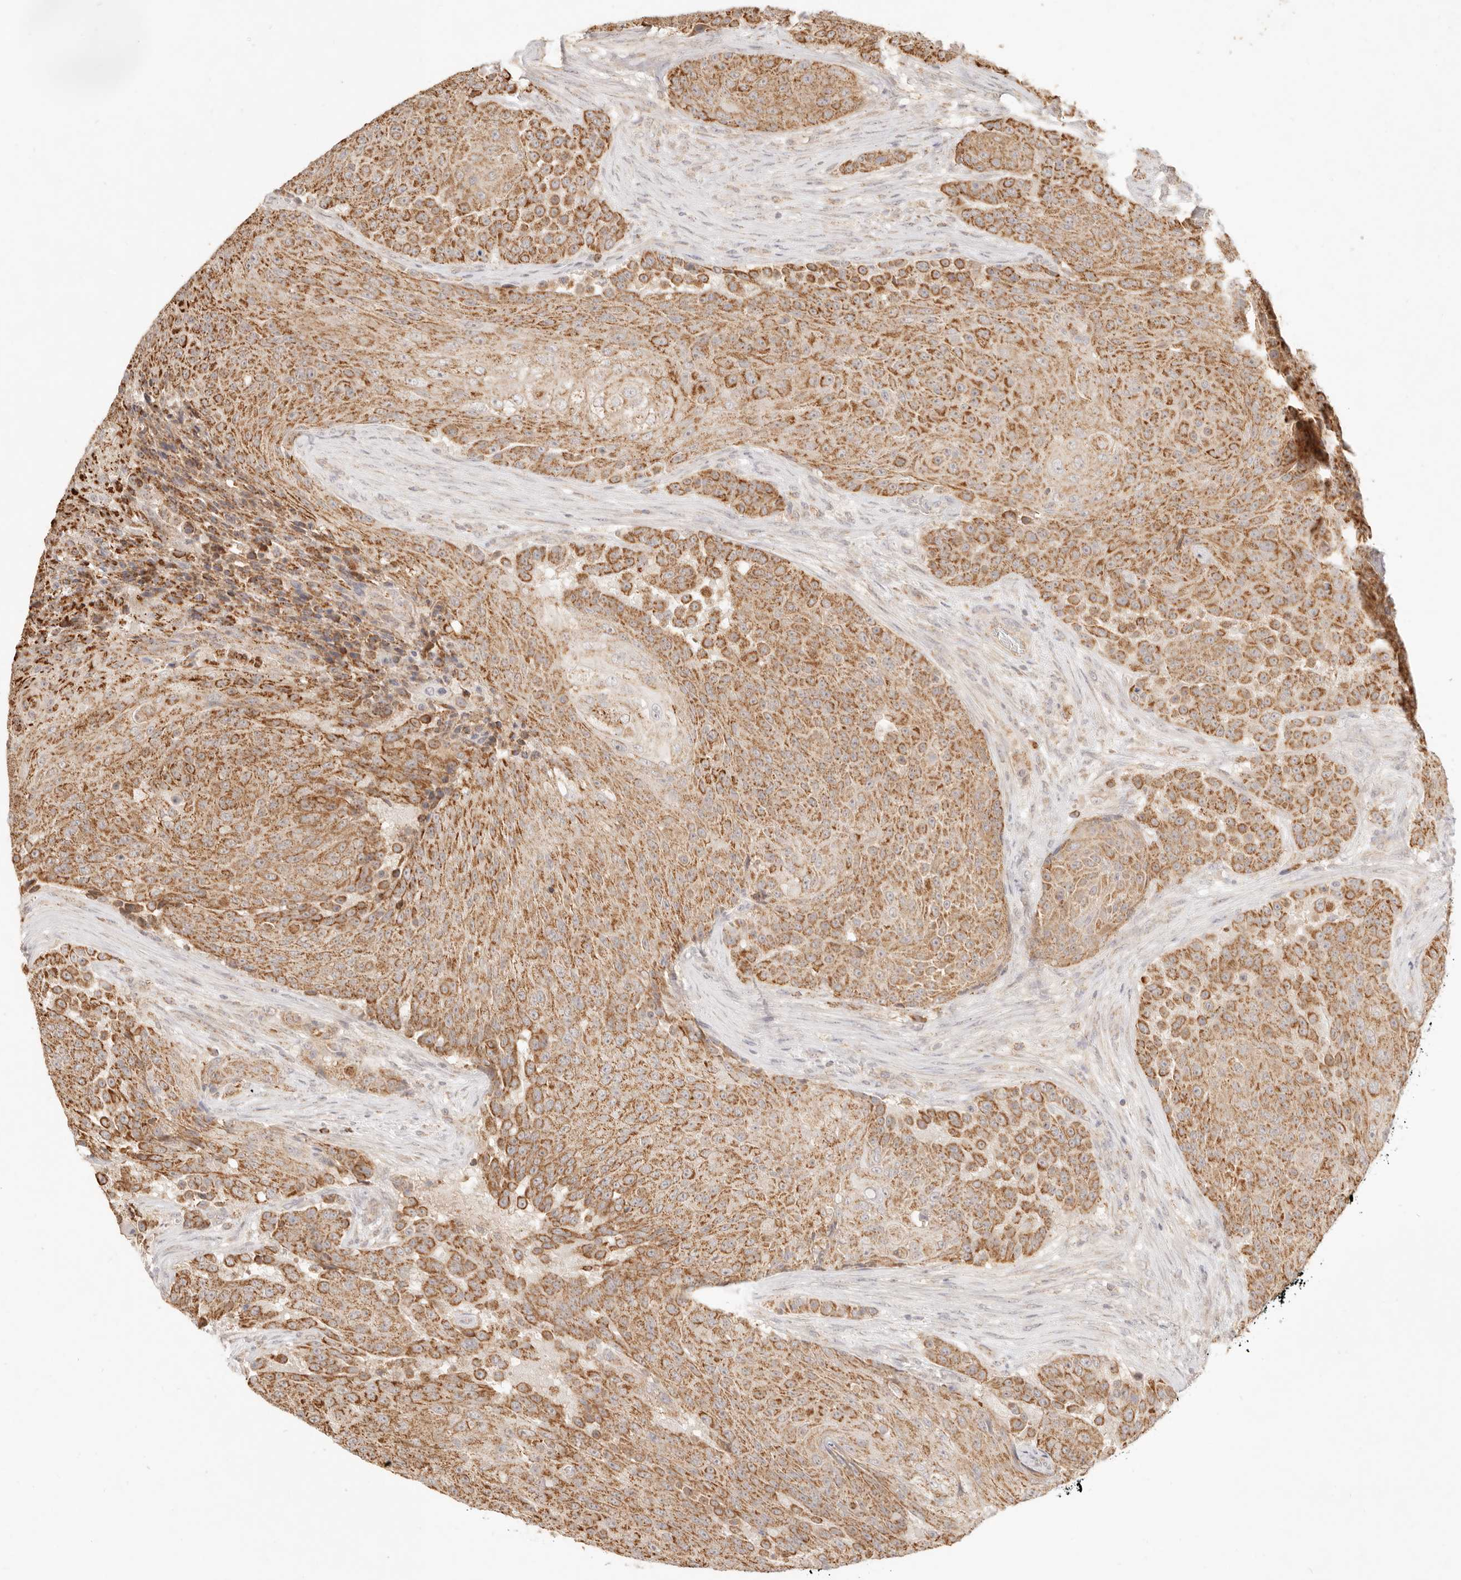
{"staining": {"intensity": "moderate", "quantity": ">75%", "location": "cytoplasmic/membranous"}, "tissue": "urothelial cancer", "cell_type": "Tumor cells", "image_type": "cancer", "snomed": [{"axis": "morphology", "description": "Urothelial carcinoma, High grade"}, {"axis": "topography", "description": "Urinary bladder"}], "caption": "This image shows immunohistochemistry staining of human urothelial carcinoma (high-grade), with medium moderate cytoplasmic/membranous staining in about >75% of tumor cells.", "gene": "CPLANE2", "patient": {"sex": "female", "age": 63}}